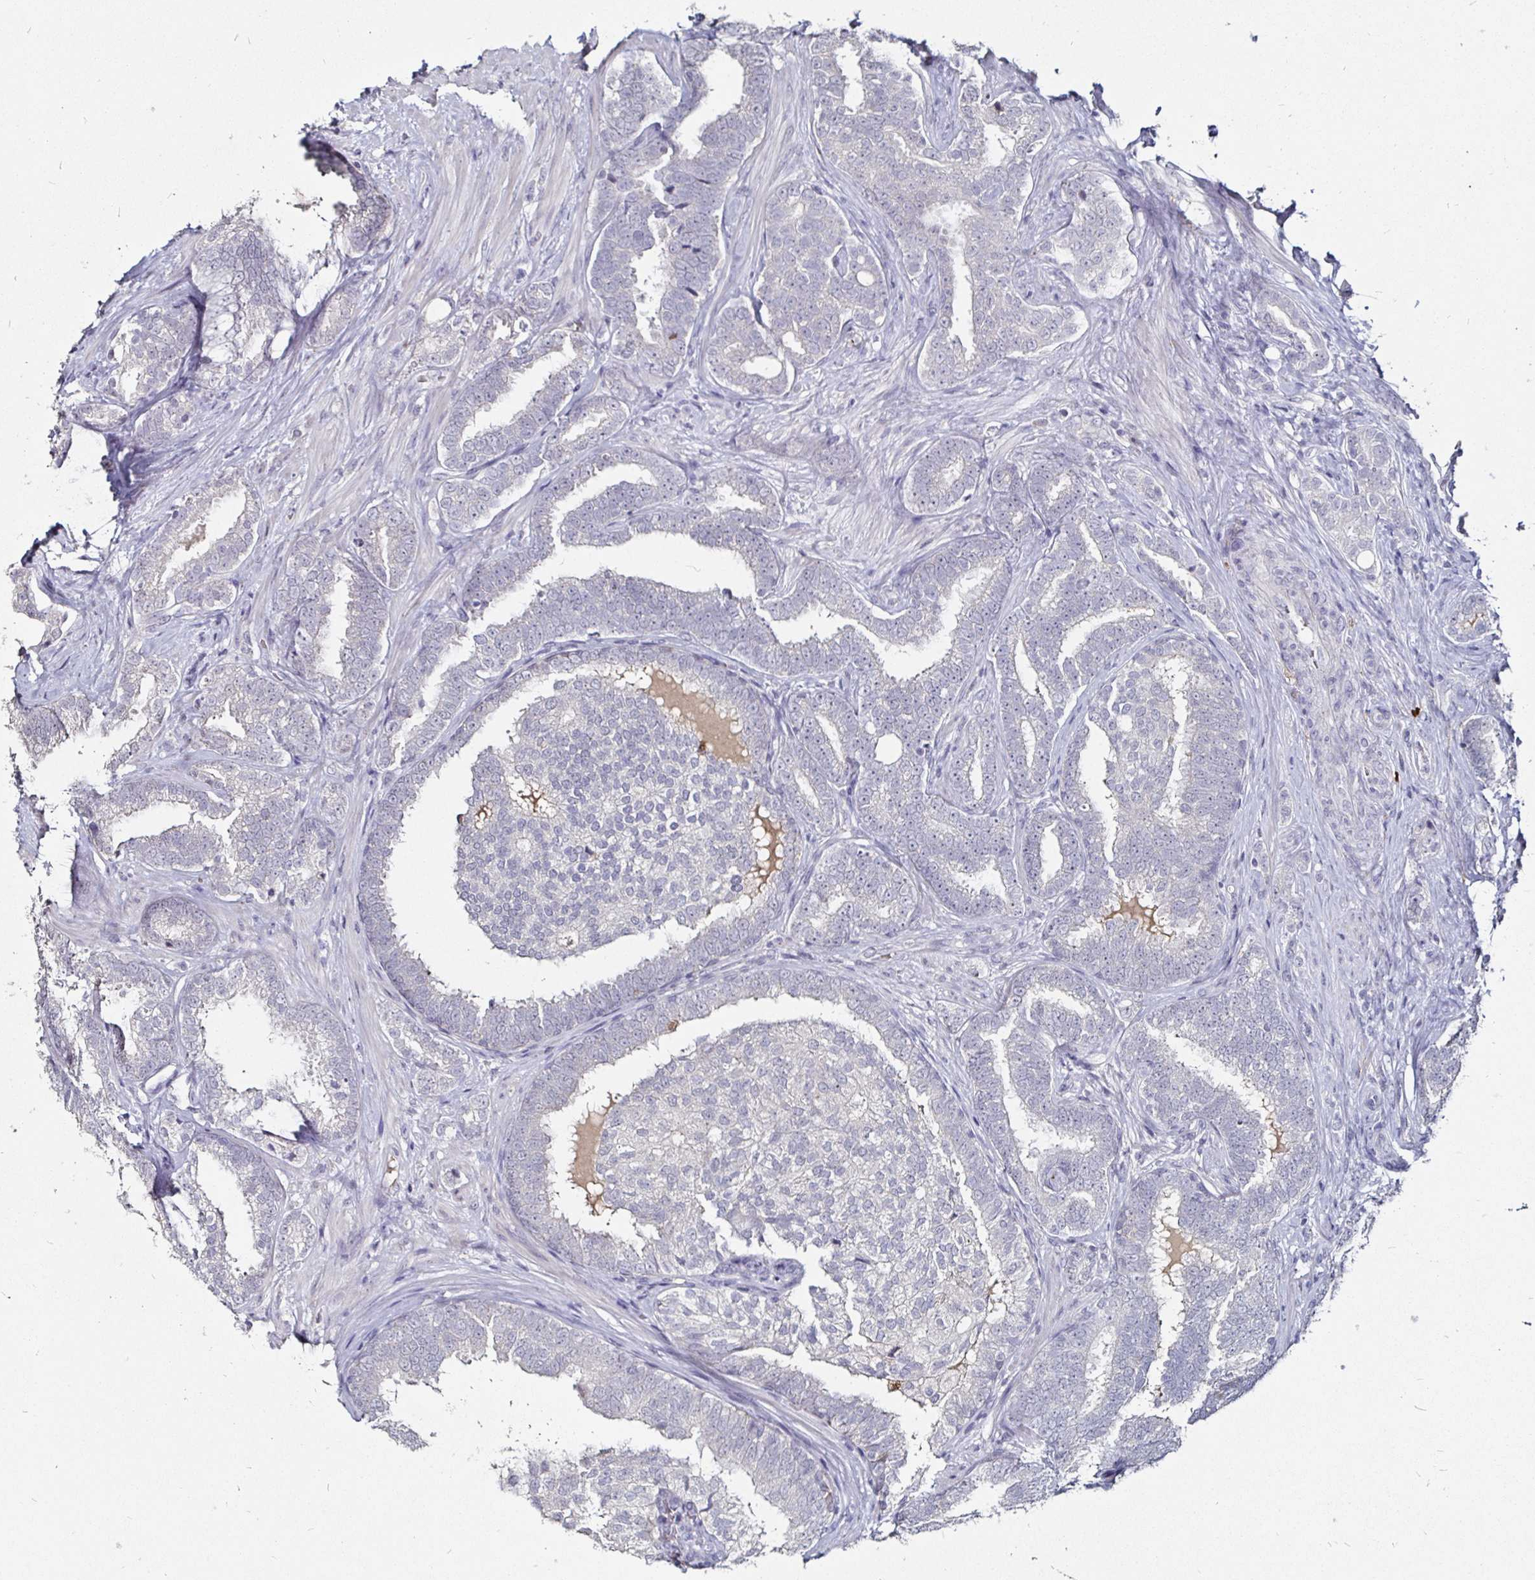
{"staining": {"intensity": "negative", "quantity": "none", "location": "none"}, "tissue": "prostate cancer", "cell_type": "Tumor cells", "image_type": "cancer", "snomed": [{"axis": "morphology", "description": "Adenocarcinoma, High grade"}, {"axis": "topography", "description": "Prostate"}], "caption": "This is an immunohistochemistry photomicrograph of prostate cancer (adenocarcinoma (high-grade)). There is no expression in tumor cells.", "gene": "FAIM2", "patient": {"sex": "male", "age": 72}}